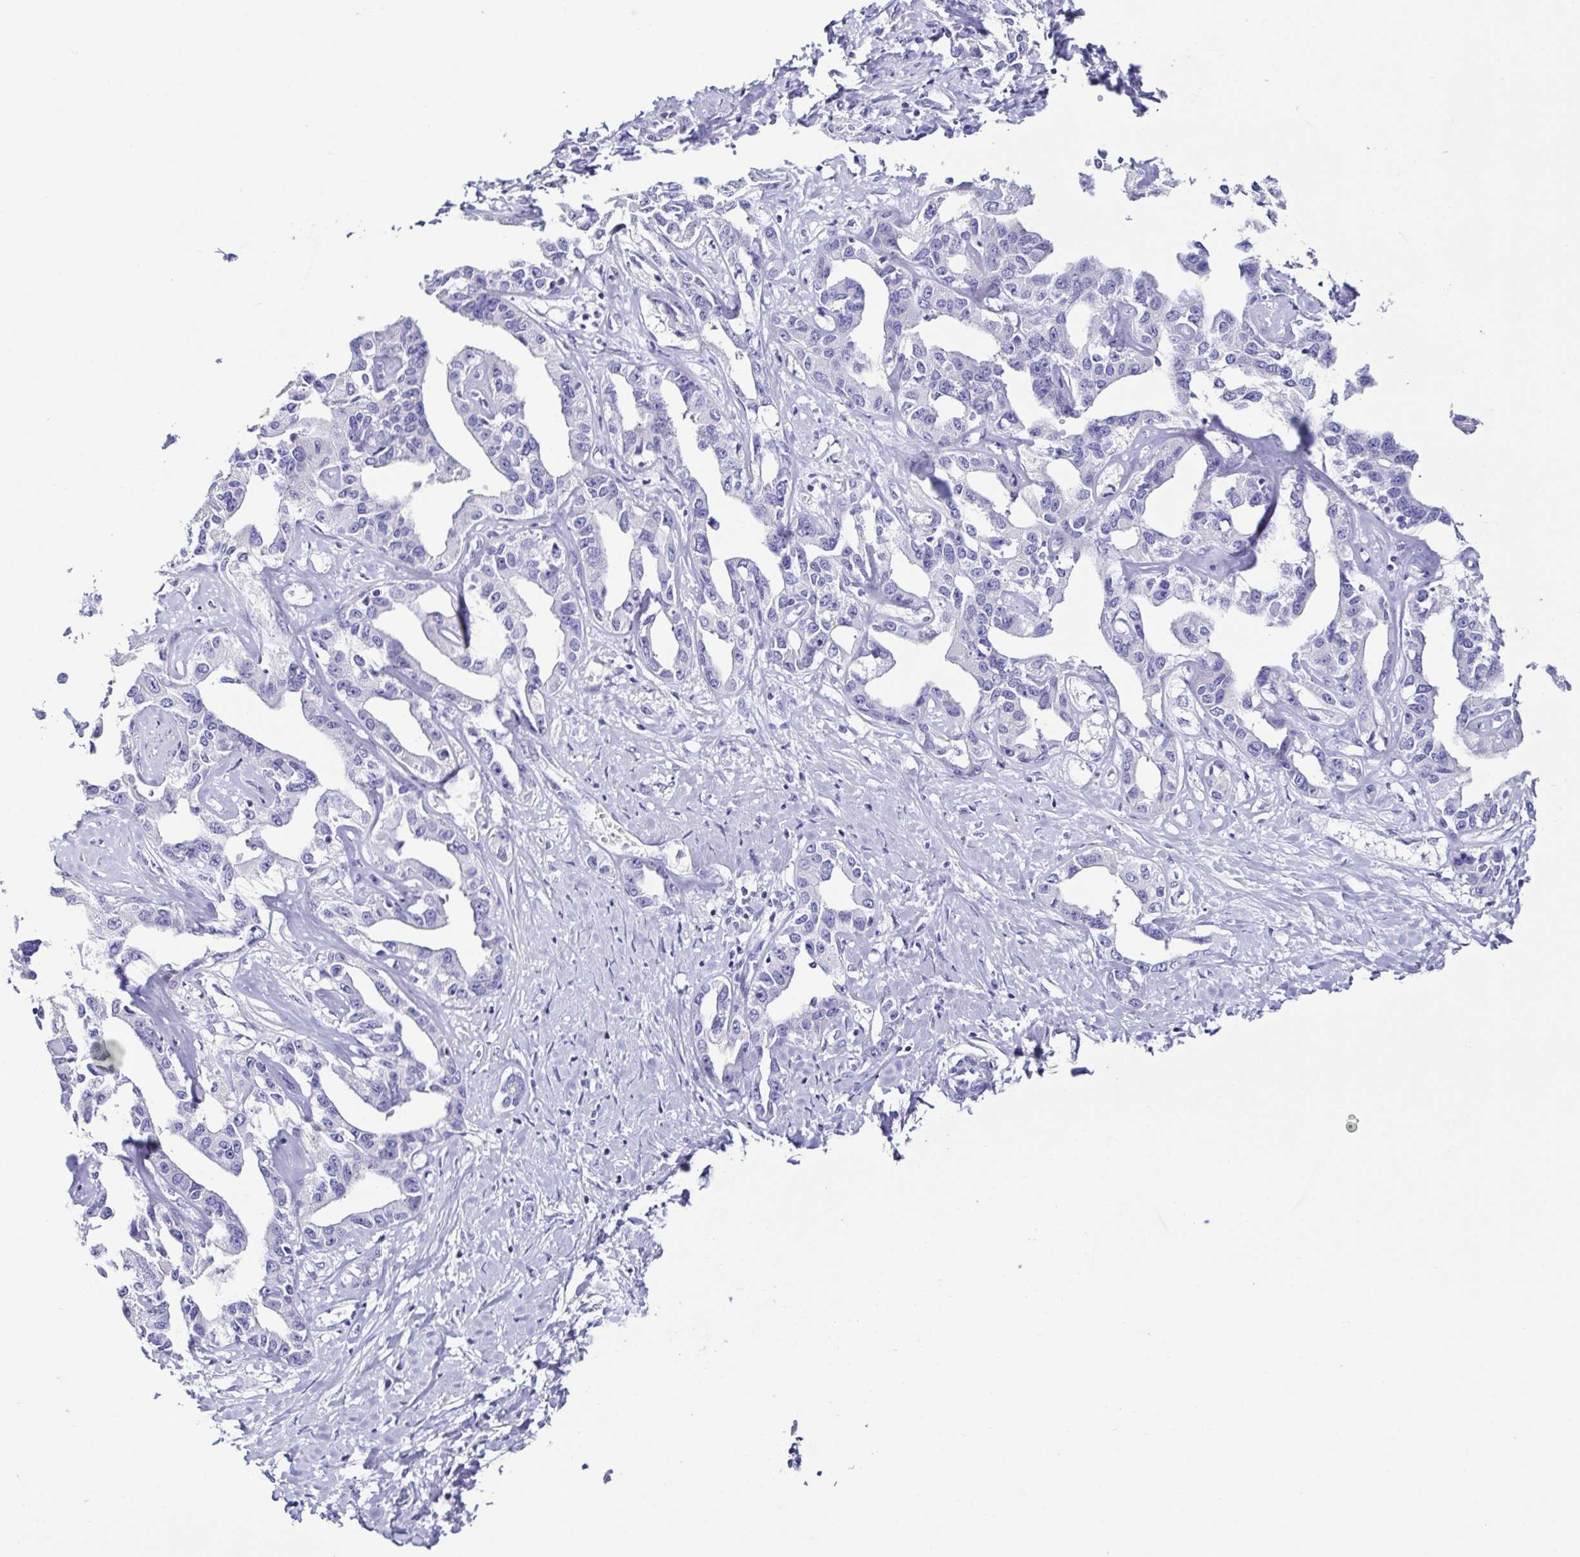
{"staining": {"intensity": "negative", "quantity": "none", "location": "none"}, "tissue": "liver cancer", "cell_type": "Tumor cells", "image_type": "cancer", "snomed": [{"axis": "morphology", "description": "Cholangiocarcinoma"}, {"axis": "topography", "description": "Liver"}], "caption": "This micrograph is of liver cancer stained with immunohistochemistry (IHC) to label a protein in brown with the nuclei are counter-stained blue. There is no staining in tumor cells. (DAB immunohistochemistry (IHC) with hematoxylin counter stain).", "gene": "SRL", "patient": {"sex": "male", "age": 59}}